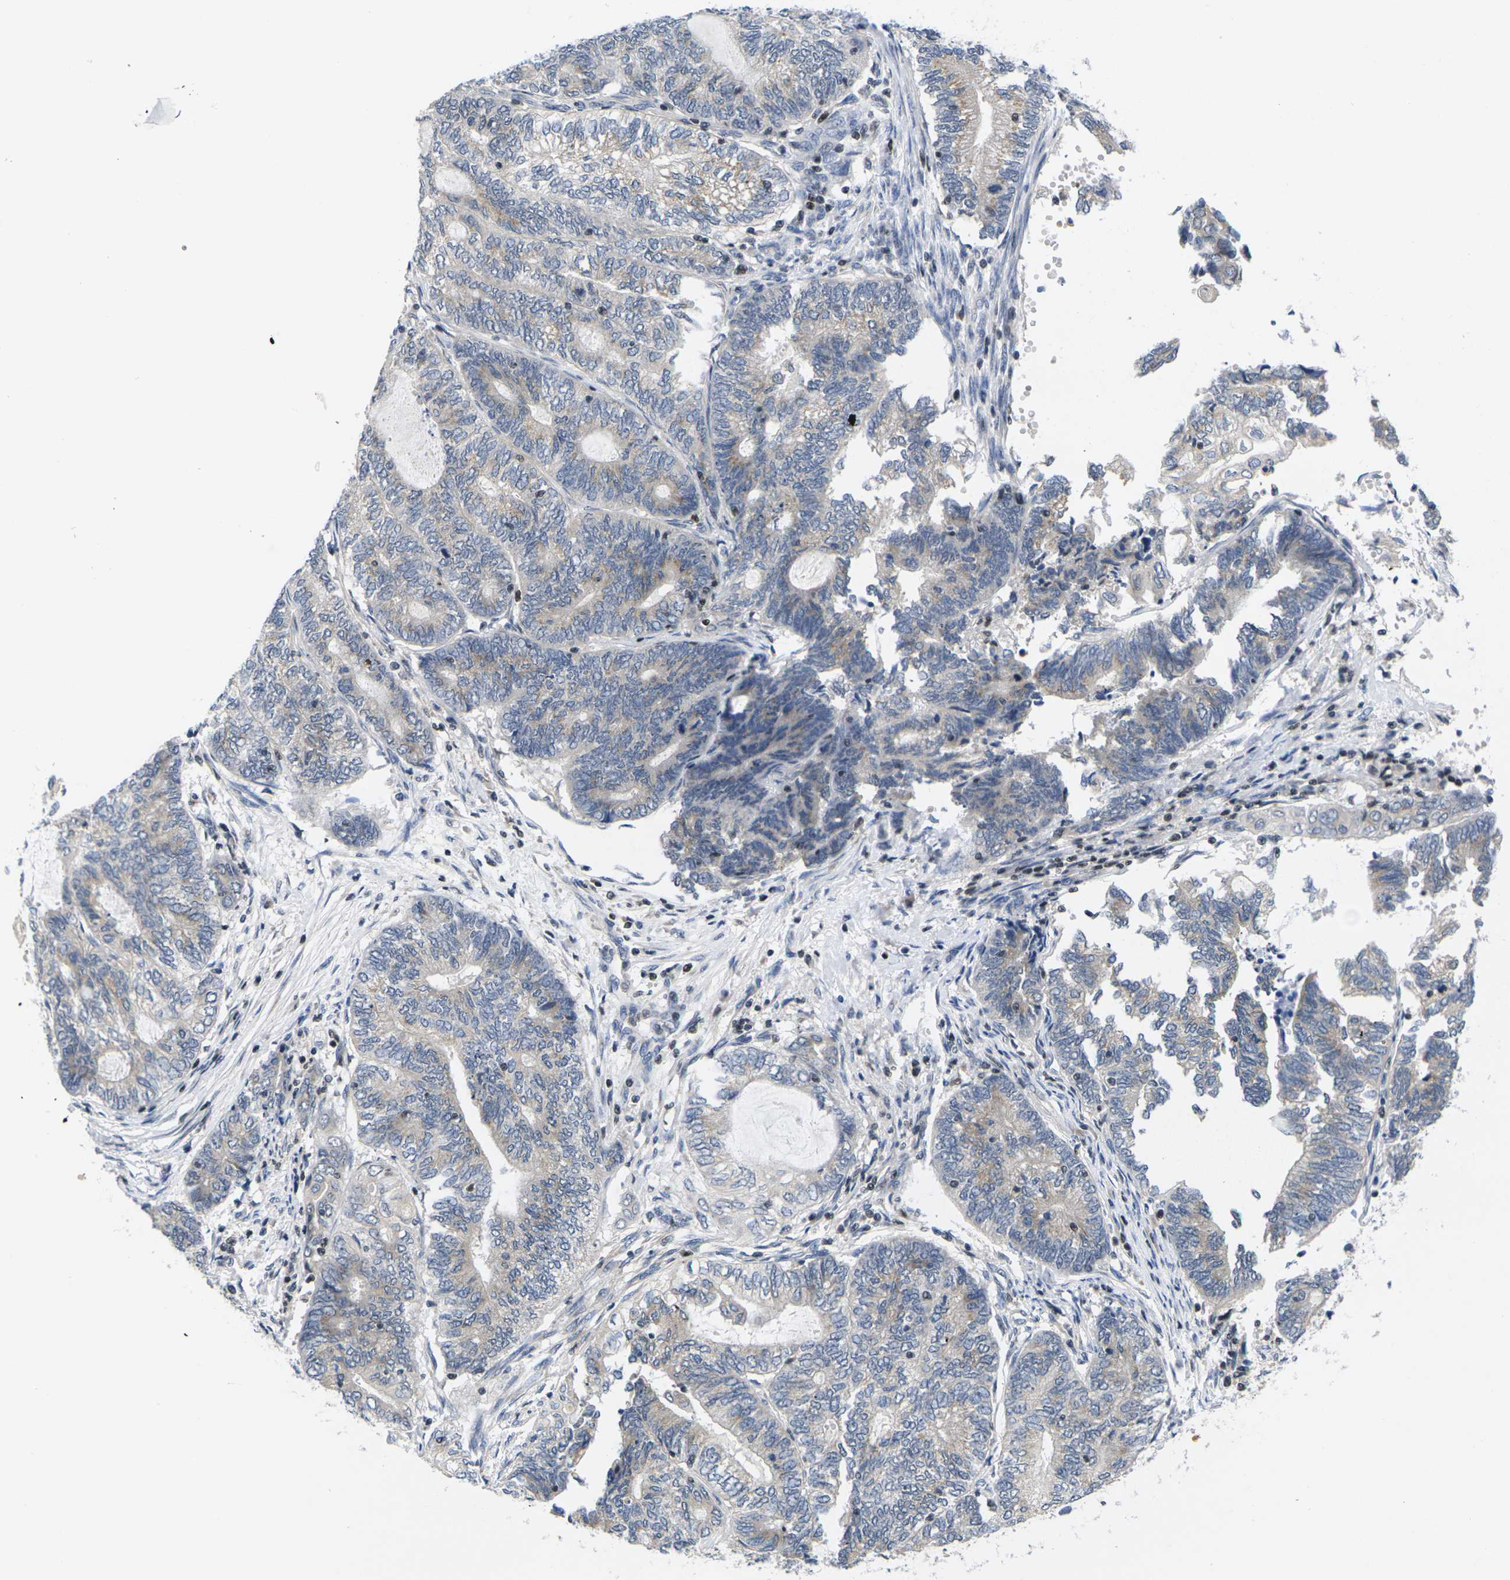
{"staining": {"intensity": "weak", "quantity": "<25%", "location": "cytoplasmic/membranous"}, "tissue": "endometrial cancer", "cell_type": "Tumor cells", "image_type": "cancer", "snomed": [{"axis": "morphology", "description": "Adenocarcinoma, NOS"}, {"axis": "topography", "description": "Uterus"}, {"axis": "topography", "description": "Endometrium"}], "caption": "Immunohistochemistry (IHC) histopathology image of human adenocarcinoma (endometrial) stained for a protein (brown), which reveals no staining in tumor cells. (Immunohistochemistry (IHC), brightfield microscopy, high magnification).", "gene": "IKZF1", "patient": {"sex": "female", "age": 70}}